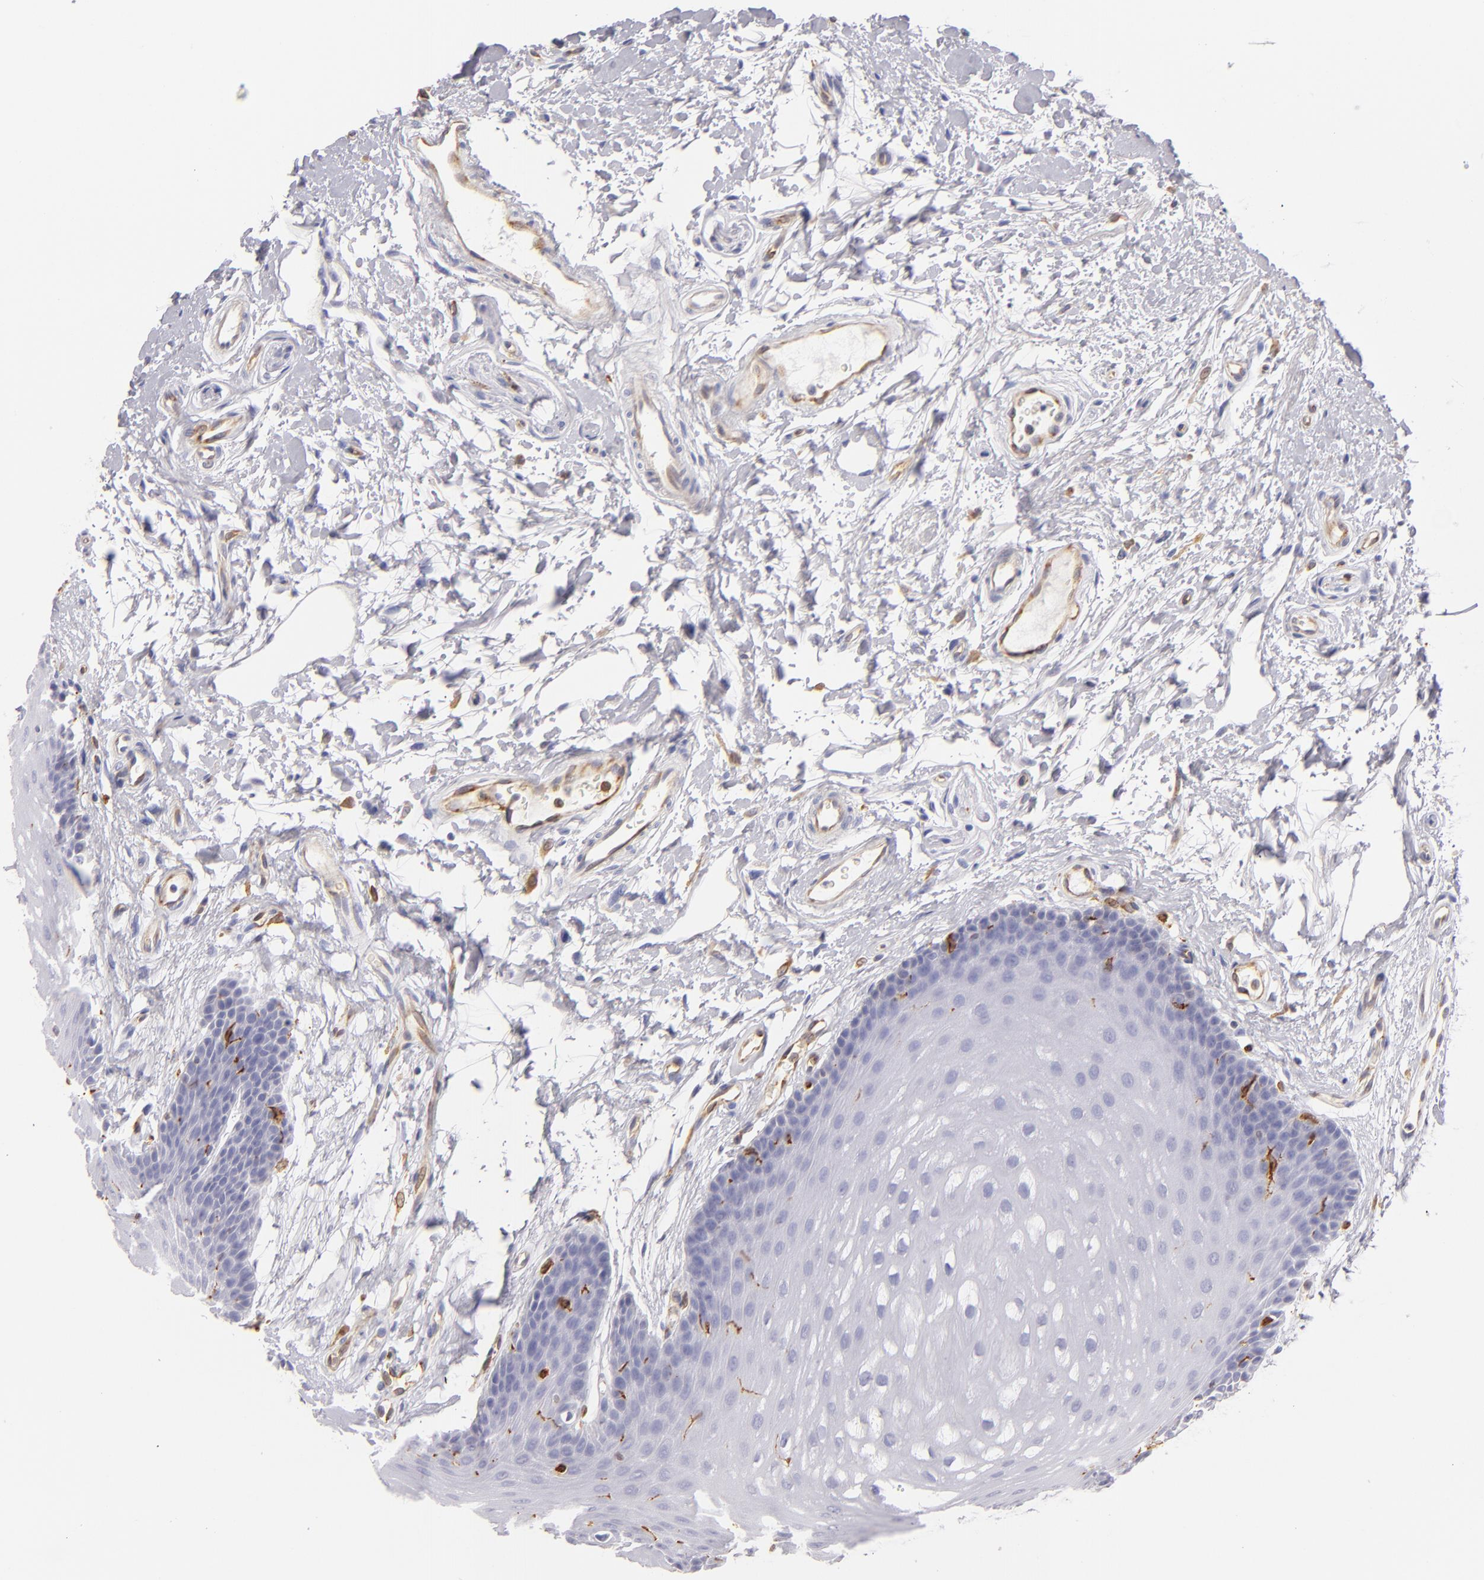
{"staining": {"intensity": "negative", "quantity": "none", "location": "none"}, "tissue": "oral mucosa", "cell_type": "Squamous epithelial cells", "image_type": "normal", "snomed": [{"axis": "morphology", "description": "Normal tissue, NOS"}, {"axis": "topography", "description": "Oral tissue"}], "caption": "DAB immunohistochemical staining of unremarkable oral mucosa reveals no significant staining in squamous epithelial cells. (Immunohistochemistry, brightfield microscopy, high magnification).", "gene": "CD74", "patient": {"sex": "male", "age": 62}}